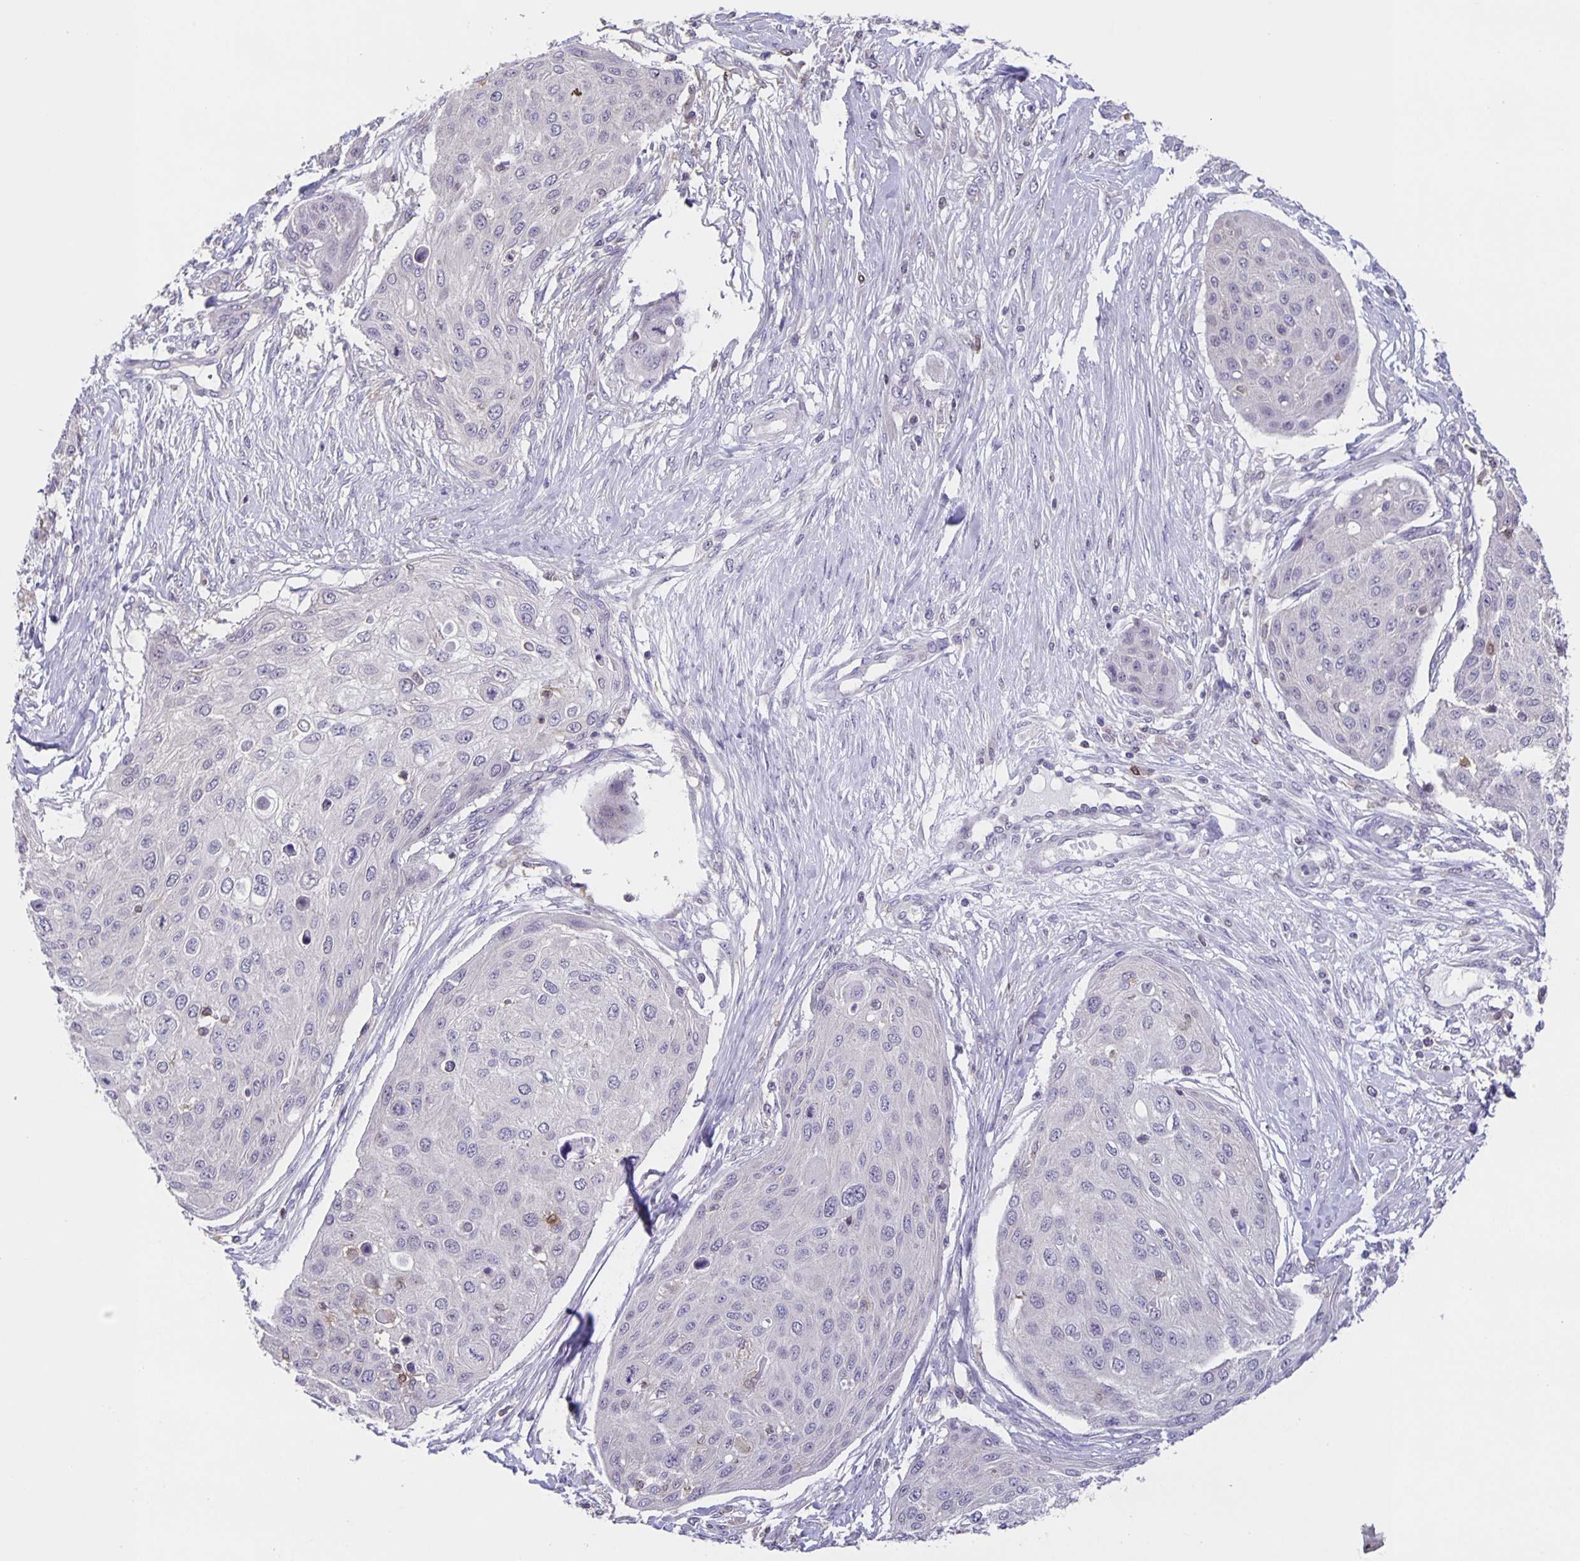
{"staining": {"intensity": "negative", "quantity": "none", "location": "none"}, "tissue": "skin cancer", "cell_type": "Tumor cells", "image_type": "cancer", "snomed": [{"axis": "morphology", "description": "Squamous cell carcinoma, NOS"}, {"axis": "topography", "description": "Skin"}], "caption": "Immunohistochemistry of squamous cell carcinoma (skin) displays no expression in tumor cells.", "gene": "MARCHF6", "patient": {"sex": "female", "age": 87}}